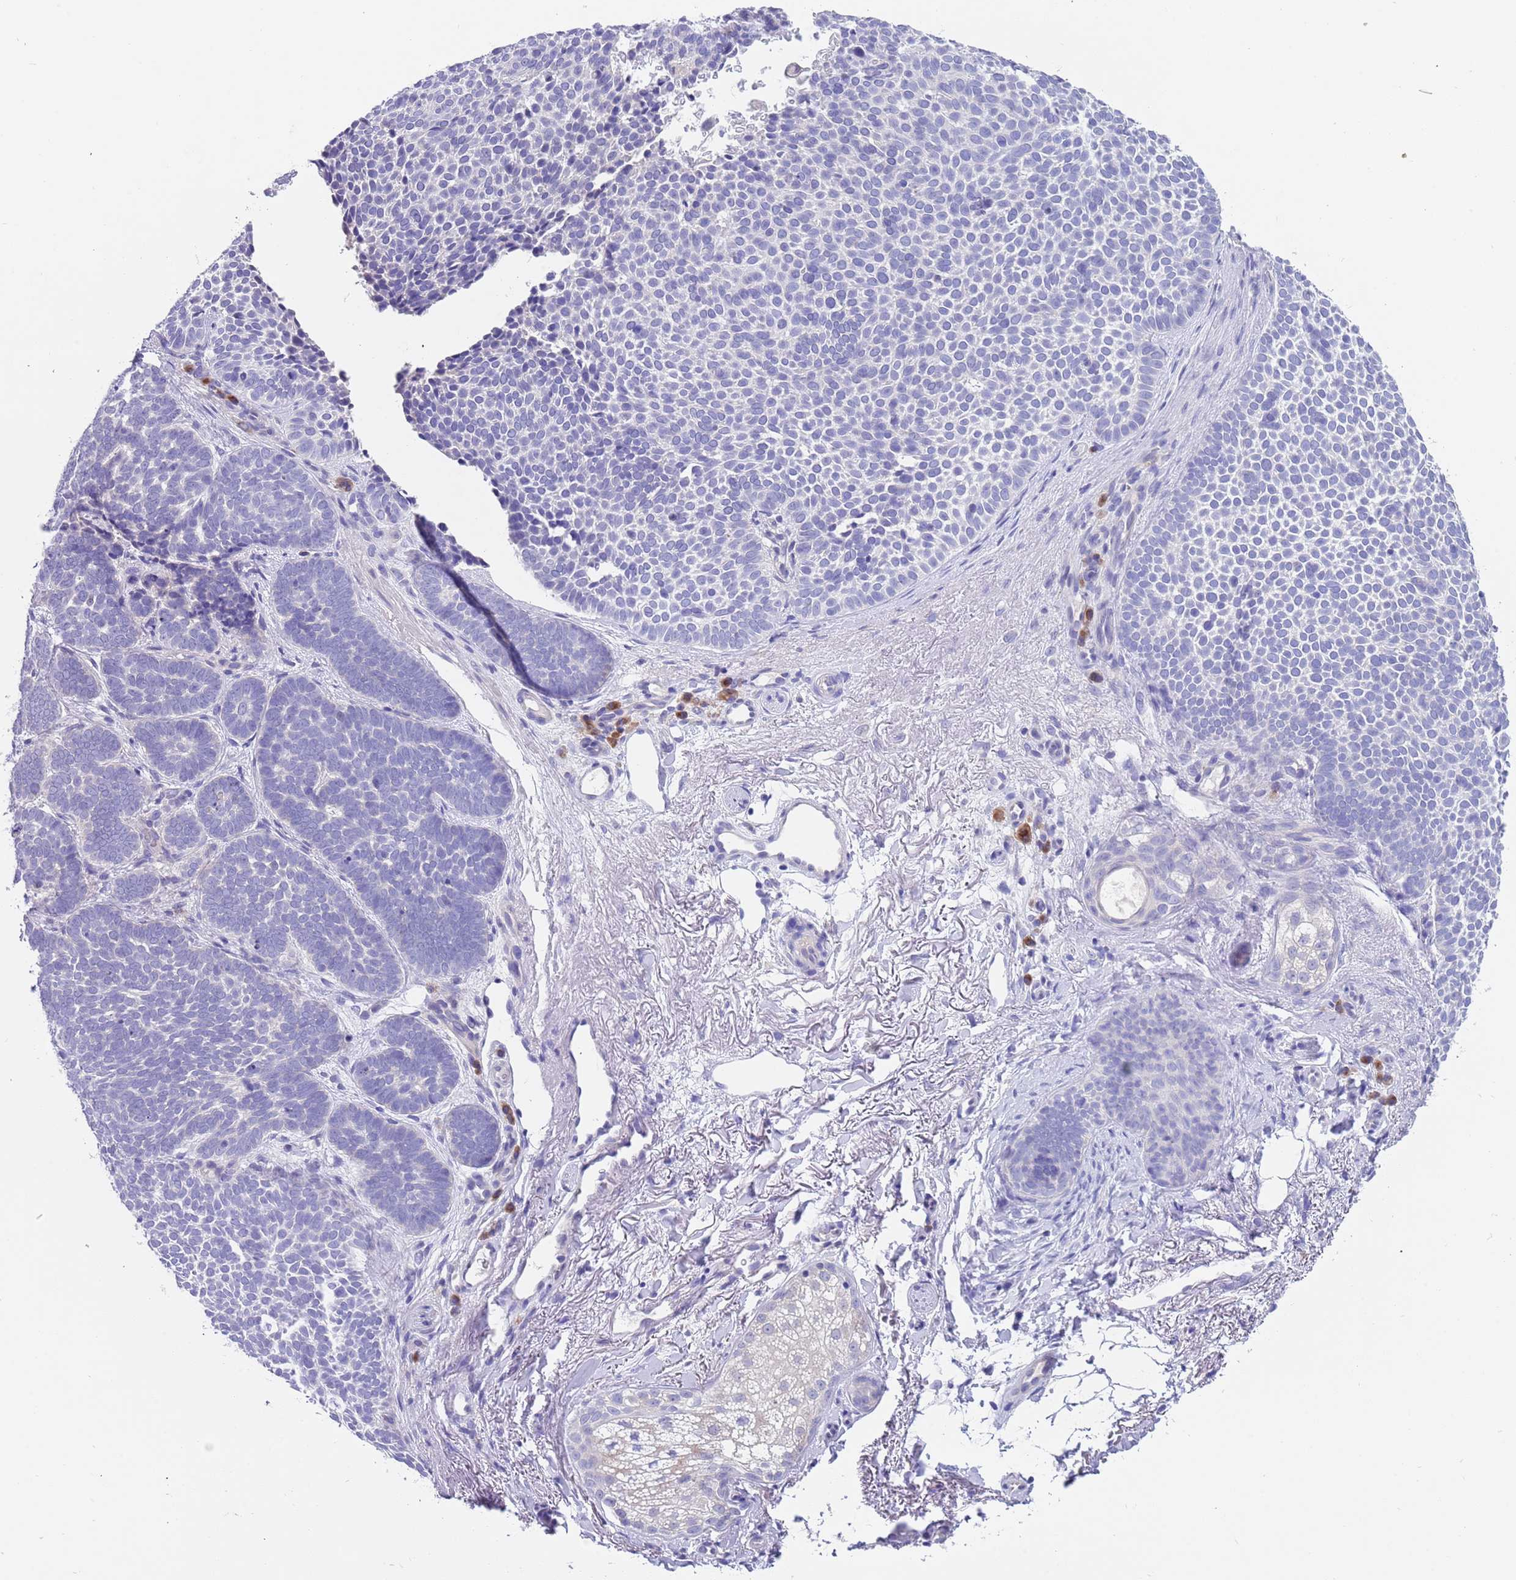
{"staining": {"intensity": "negative", "quantity": "none", "location": "none"}, "tissue": "skin cancer", "cell_type": "Tumor cells", "image_type": "cancer", "snomed": [{"axis": "morphology", "description": "Basal cell carcinoma"}, {"axis": "topography", "description": "Skin"}], "caption": "Tumor cells are negative for protein expression in human skin cancer (basal cell carcinoma).", "gene": "TYW1", "patient": {"sex": "female", "age": 77}}